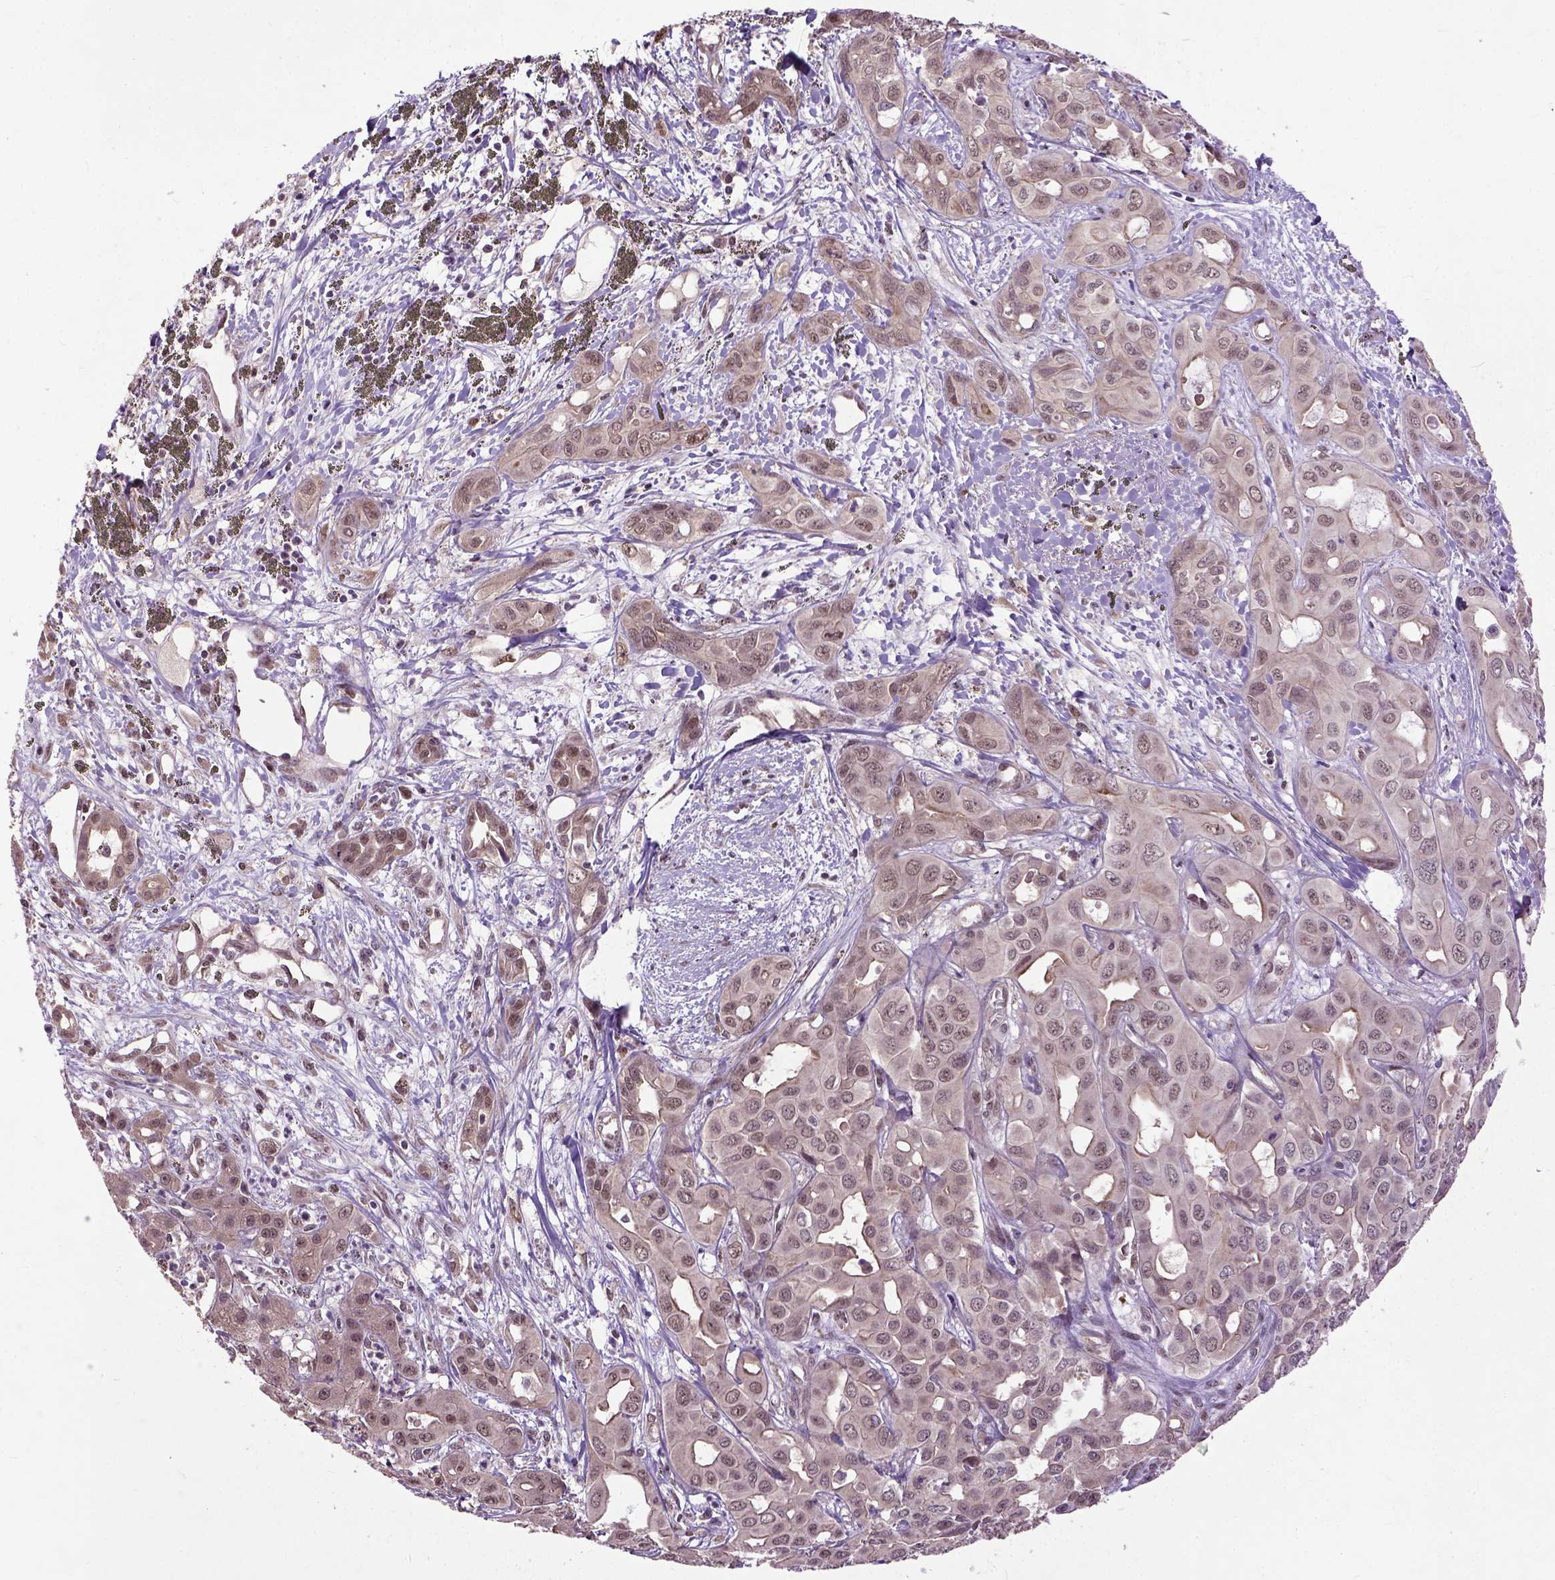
{"staining": {"intensity": "weak", "quantity": ">75%", "location": "cytoplasmic/membranous,nuclear"}, "tissue": "liver cancer", "cell_type": "Tumor cells", "image_type": "cancer", "snomed": [{"axis": "morphology", "description": "Cholangiocarcinoma"}, {"axis": "topography", "description": "Liver"}], "caption": "Liver cancer tissue shows weak cytoplasmic/membranous and nuclear positivity in about >75% of tumor cells, visualized by immunohistochemistry.", "gene": "UBA3", "patient": {"sex": "female", "age": 60}}